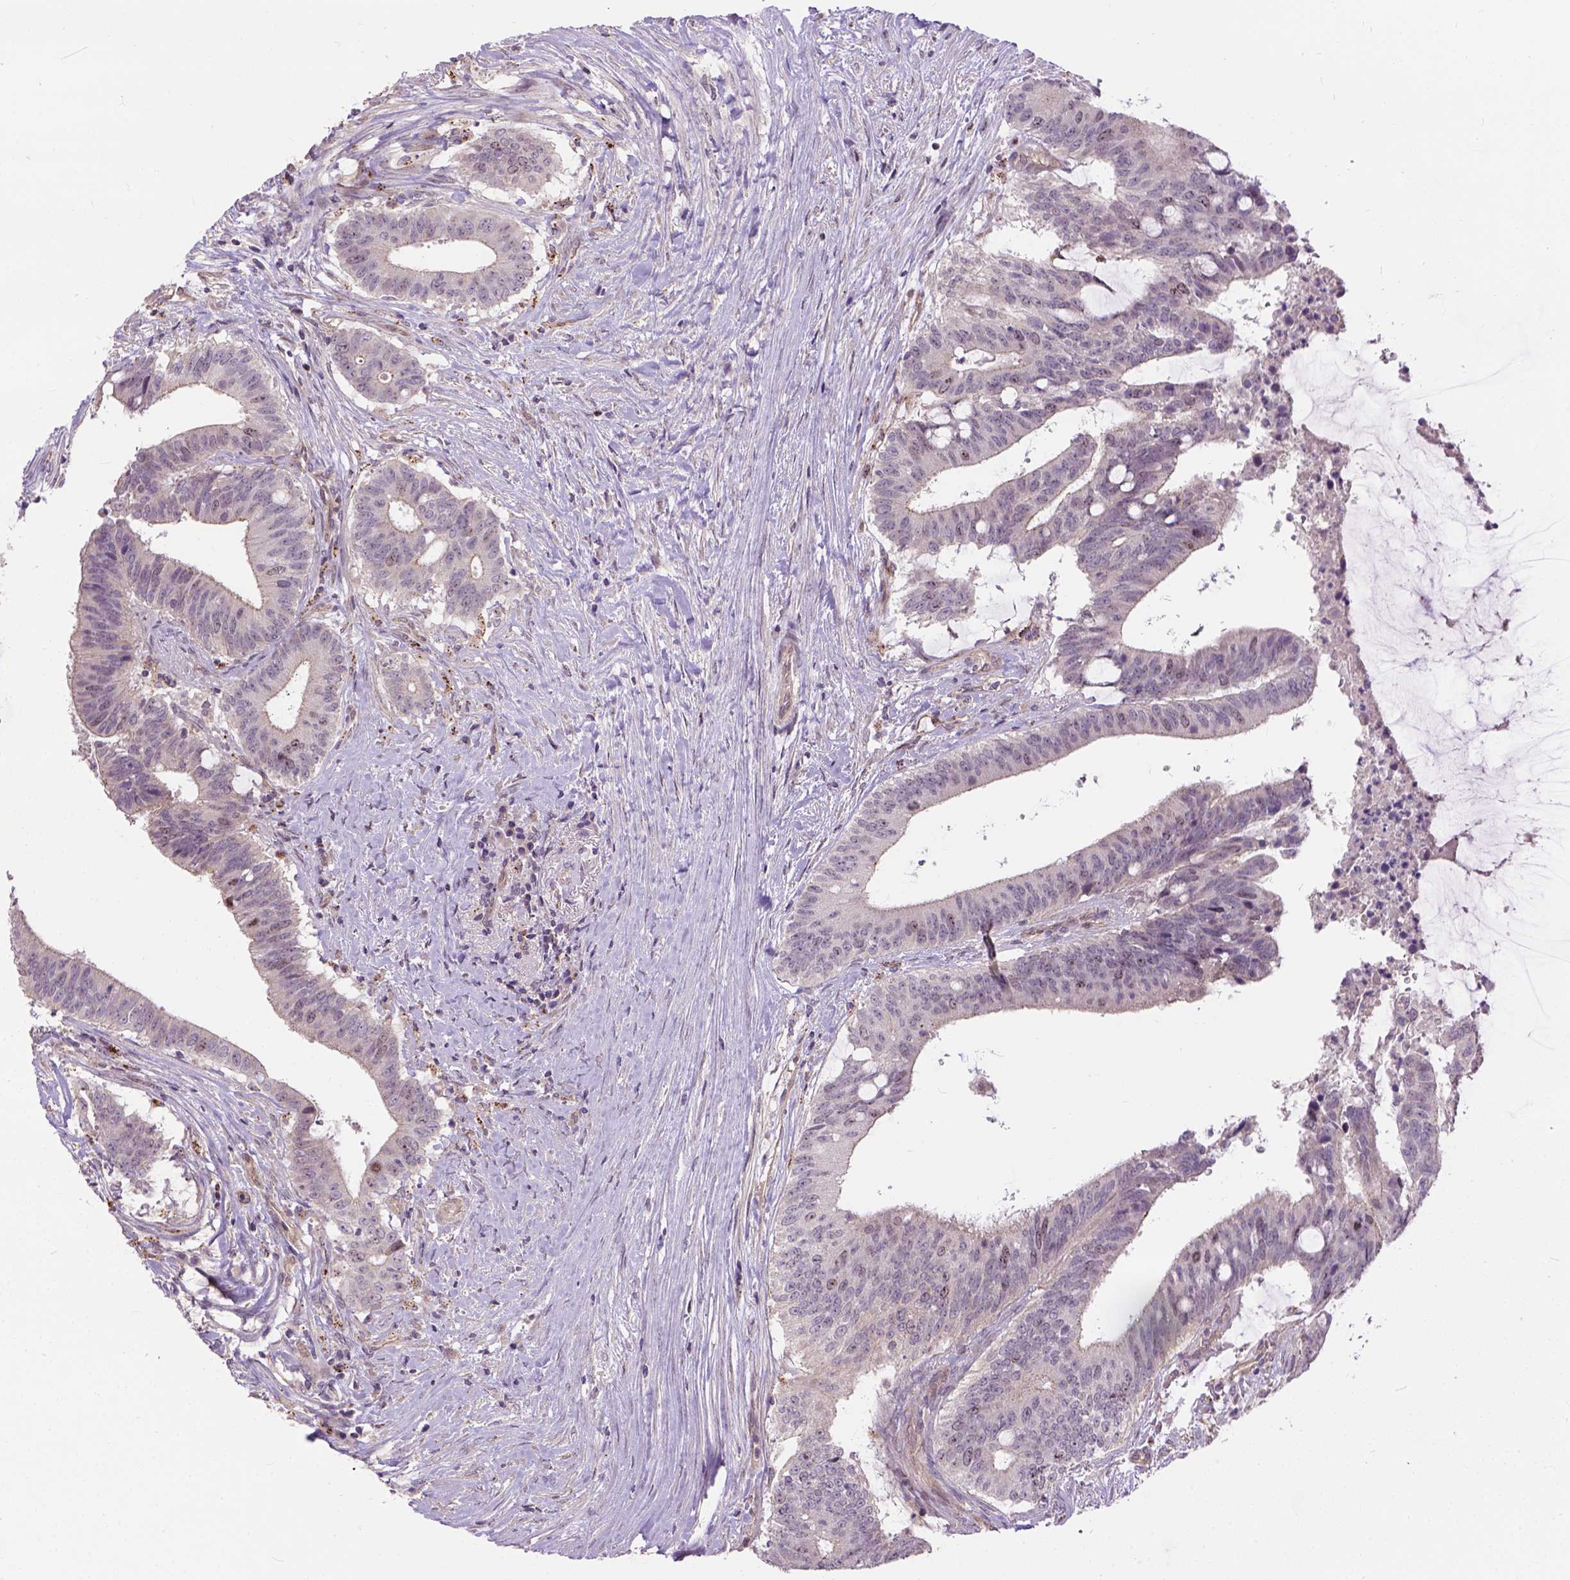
{"staining": {"intensity": "weak", "quantity": "<25%", "location": "cytoplasmic/membranous"}, "tissue": "colorectal cancer", "cell_type": "Tumor cells", "image_type": "cancer", "snomed": [{"axis": "morphology", "description": "Adenocarcinoma, NOS"}, {"axis": "topography", "description": "Colon"}], "caption": "This is an IHC image of colorectal cancer. There is no staining in tumor cells.", "gene": "KAZN", "patient": {"sex": "female", "age": 43}}